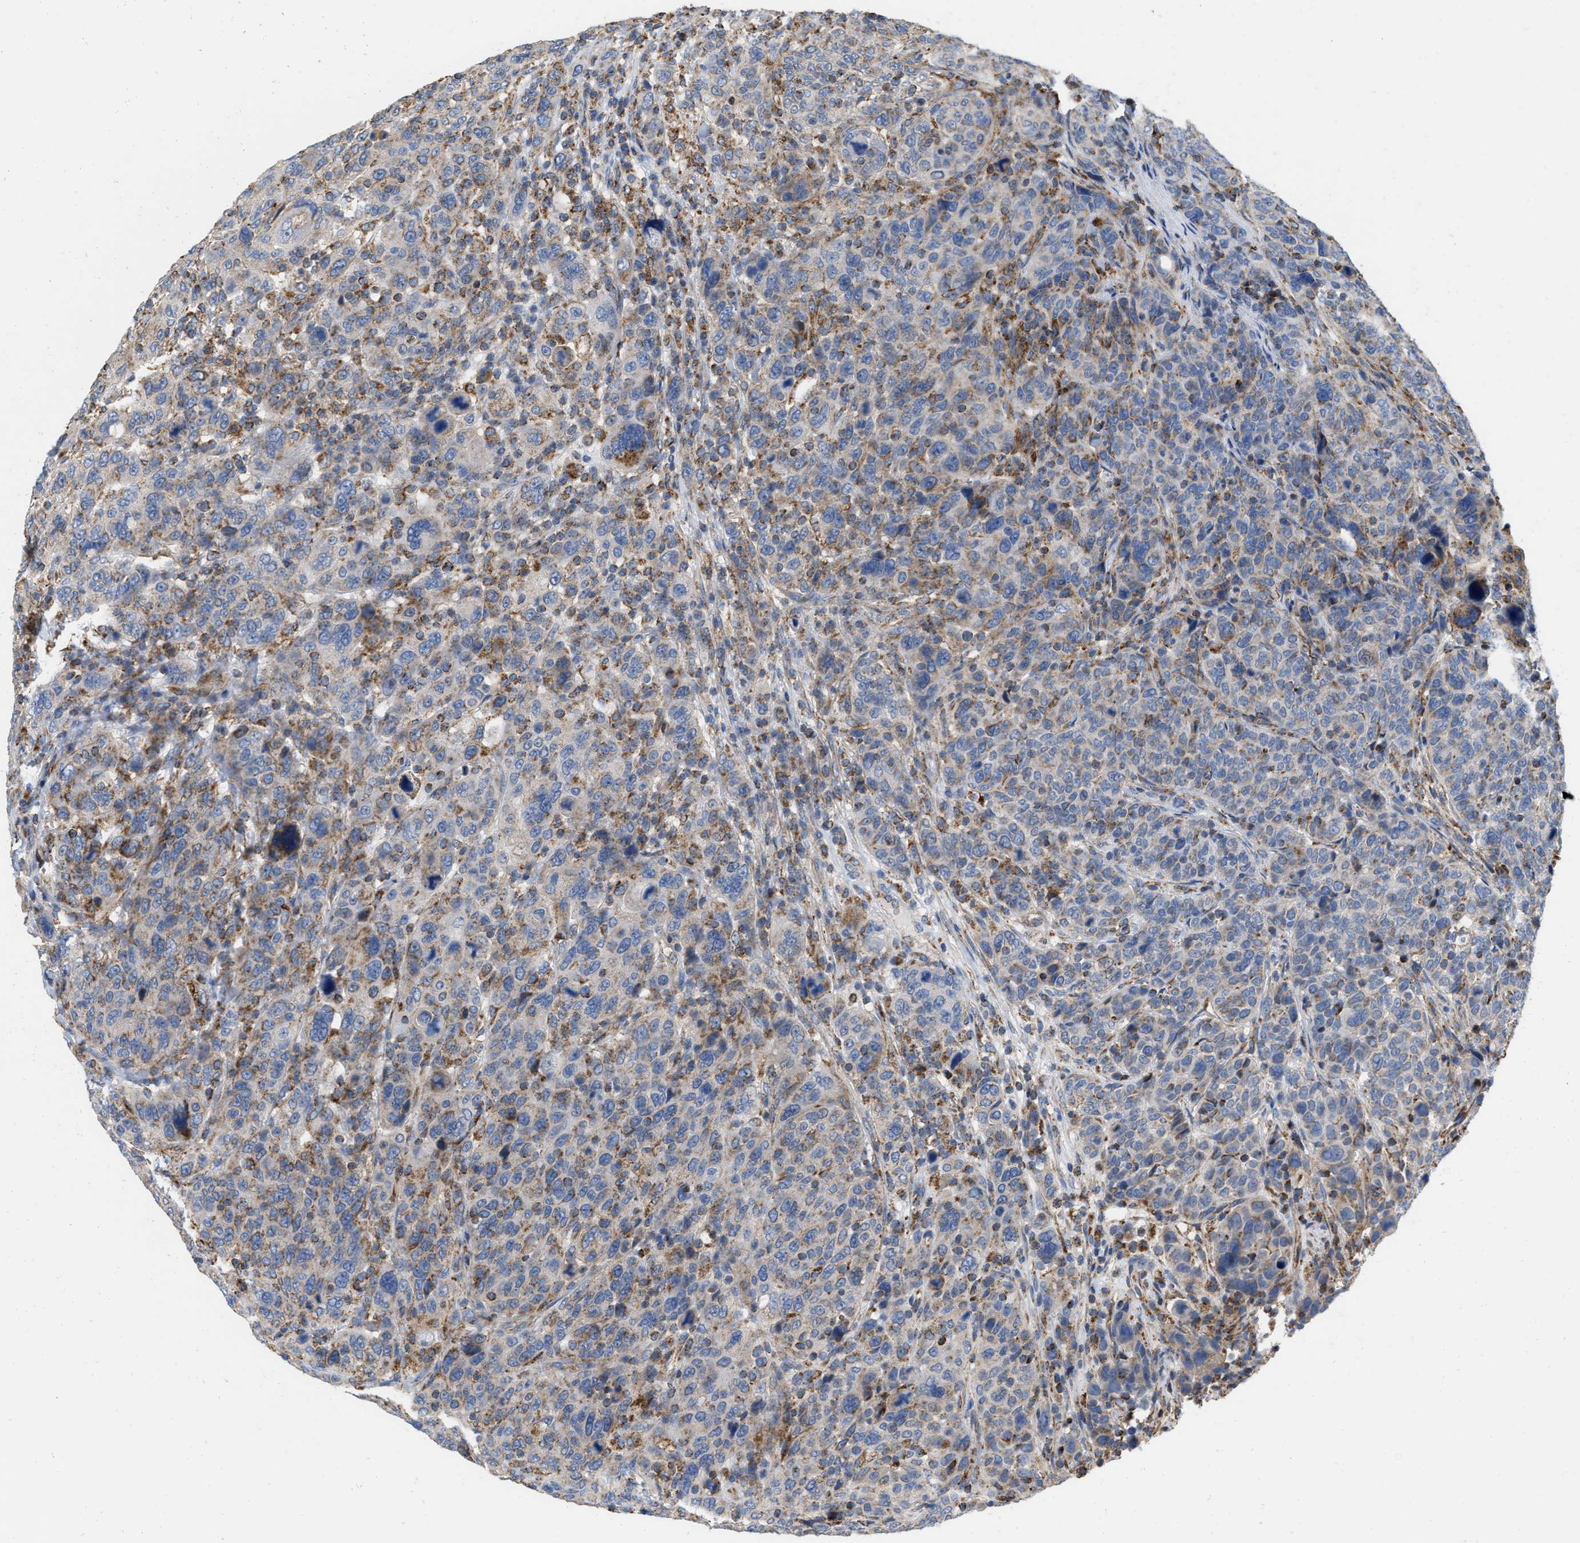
{"staining": {"intensity": "moderate", "quantity": ">75%", "location": "cytoplasmic/membranous"}, "tissue": "breast cancer", "cell_type": "Tumor cells", "image_type": "cancer", "snomed": [{"axis": "morphology", "description": "Duct carcinoma"}, {"axis": "topography", "description": "Breast"}], "caption": "Tumor cells exhibit moderate cytoplasmic/membranous staining in about >75% of cells in invasive ductal carcinoma (breast).", "gene": "GRB10", "patient": {"sex": "female", "age": 37}}